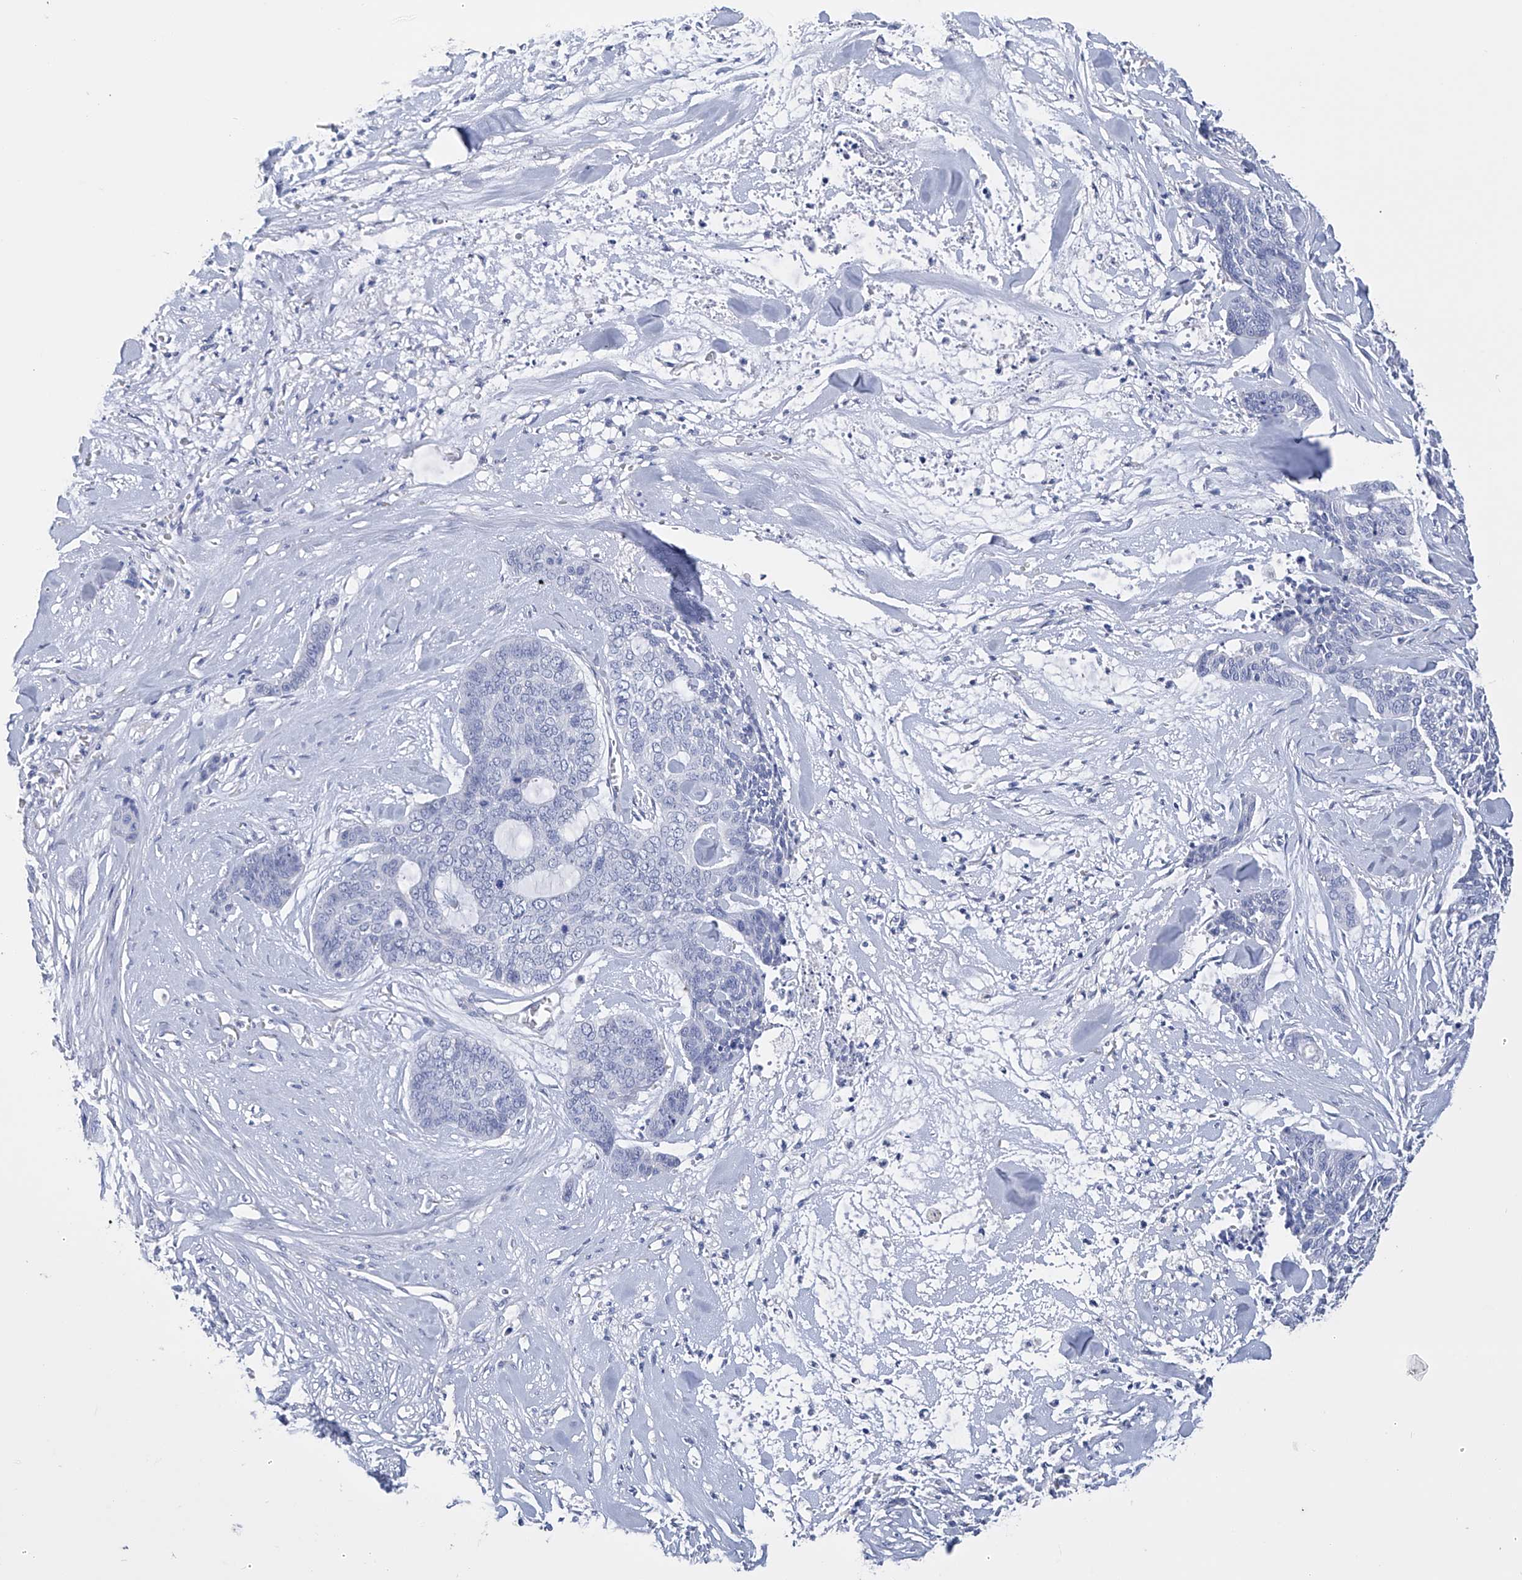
{"staining": {"intensity": "negative", "quantity": "none", "location": "none"}, "tissue": "skin cancer", "cell_type": "Tumor cells", "image_type": "cancer", "snomed": [{"axis": "morphology", "description": "Basal cell carcinoma"}, {"axis": "topography", "description": "Skin"}], "caption": "The image exhibits no significant positivity in tumor cells of skin cancer.", "gene": "ADRA1A", "patient": {"sex": "female", "age": 64}}